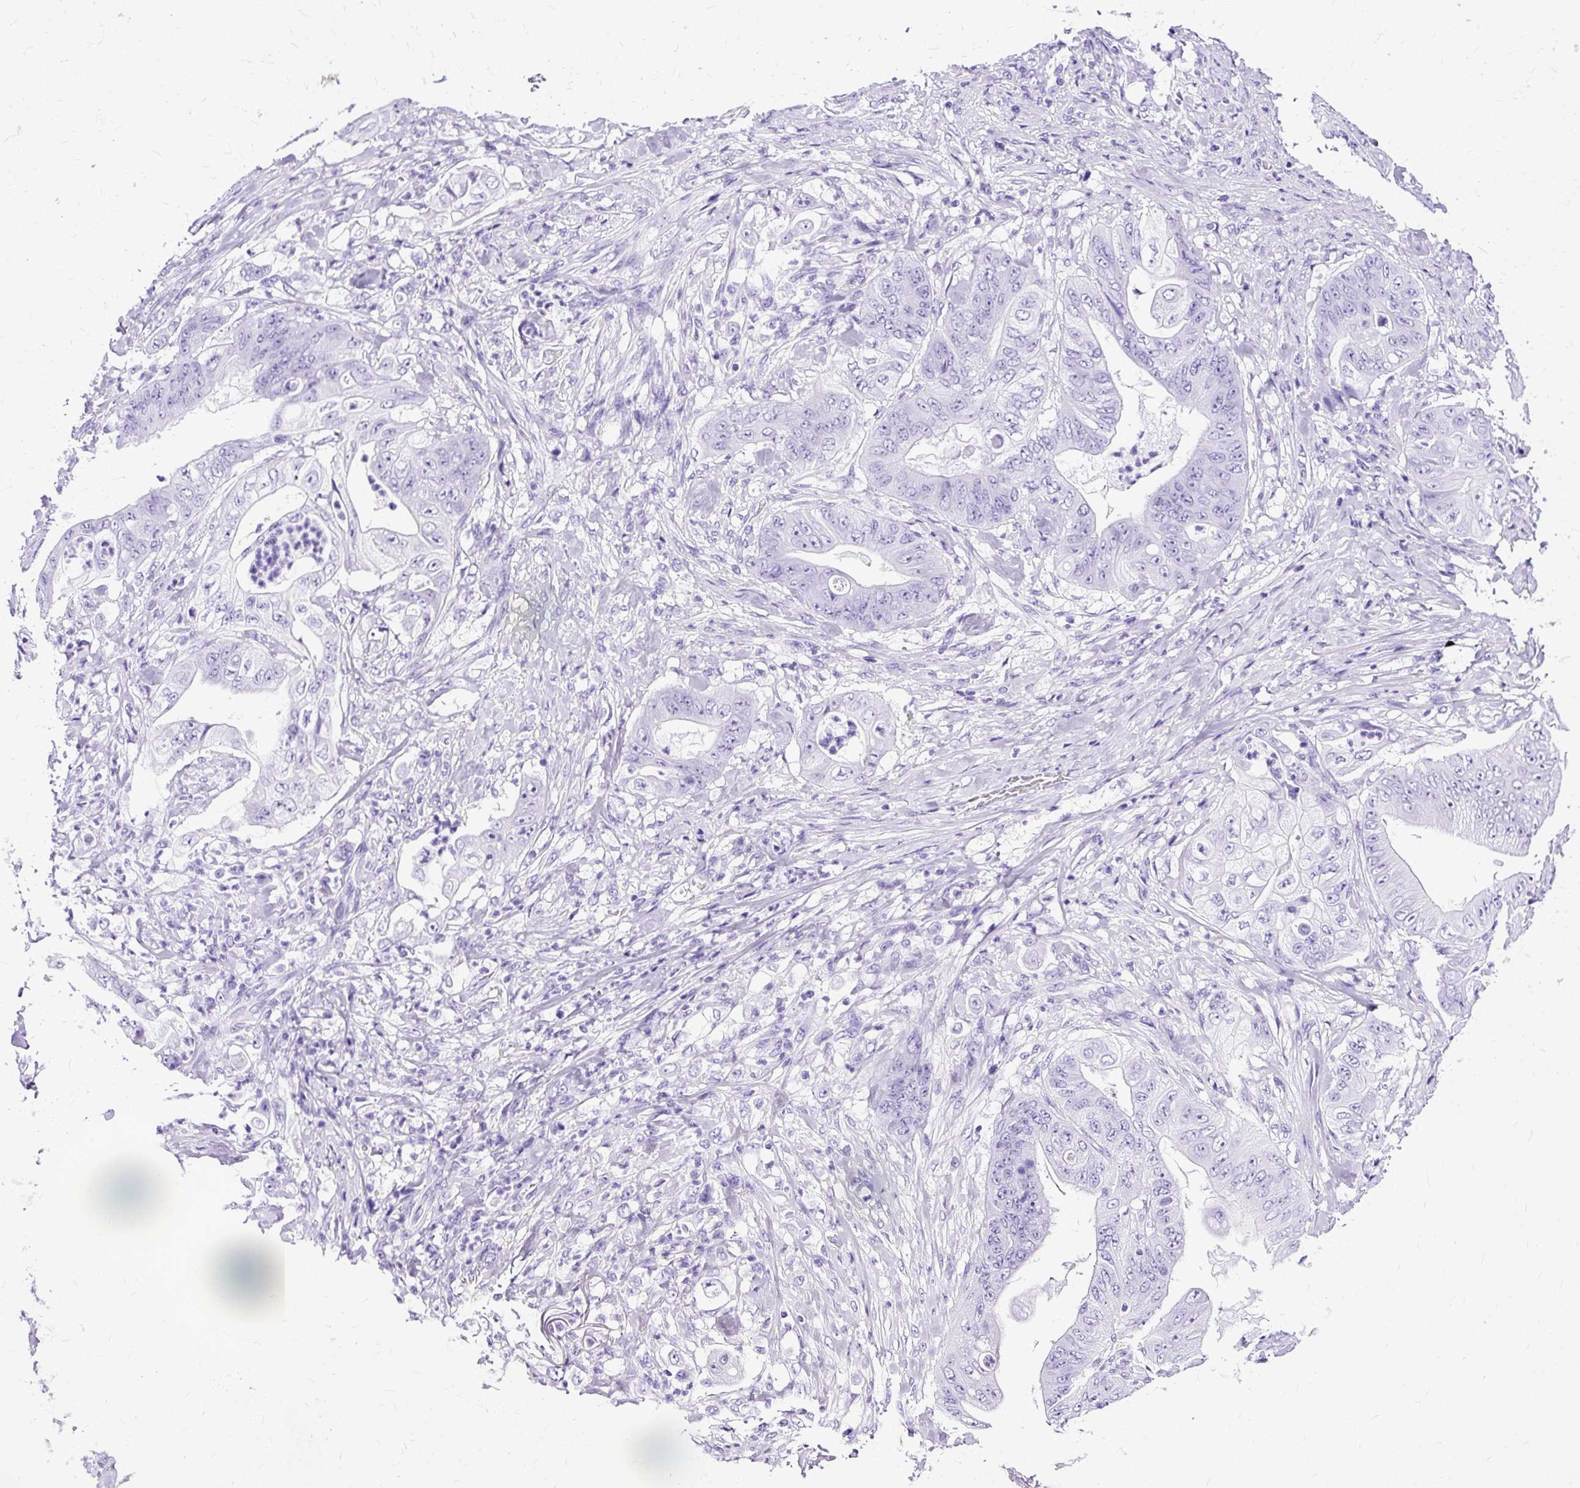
{"staining": {"intensity": "negative", "quantity": "none", "location": "none"}, "tissue": "stomach cancer", "cell_type": "Tumor cells", "image_type": "cancer", "snomed": [{"axis": "morphology", "description": "Adenocarcinoma, NOS"}, {"axis": "topography", "description": "Stomach"}], "caption": "Immunohistochemistry (IHC) photomicrograph of neoplastic tissue: stomach cancer stained with DAB (3,3'-diaminobenzidine) reveals no significant protein positivity in tumor cells.", "gene": "SLC8A2", "patient": {"sex": "female", "age": 73}}